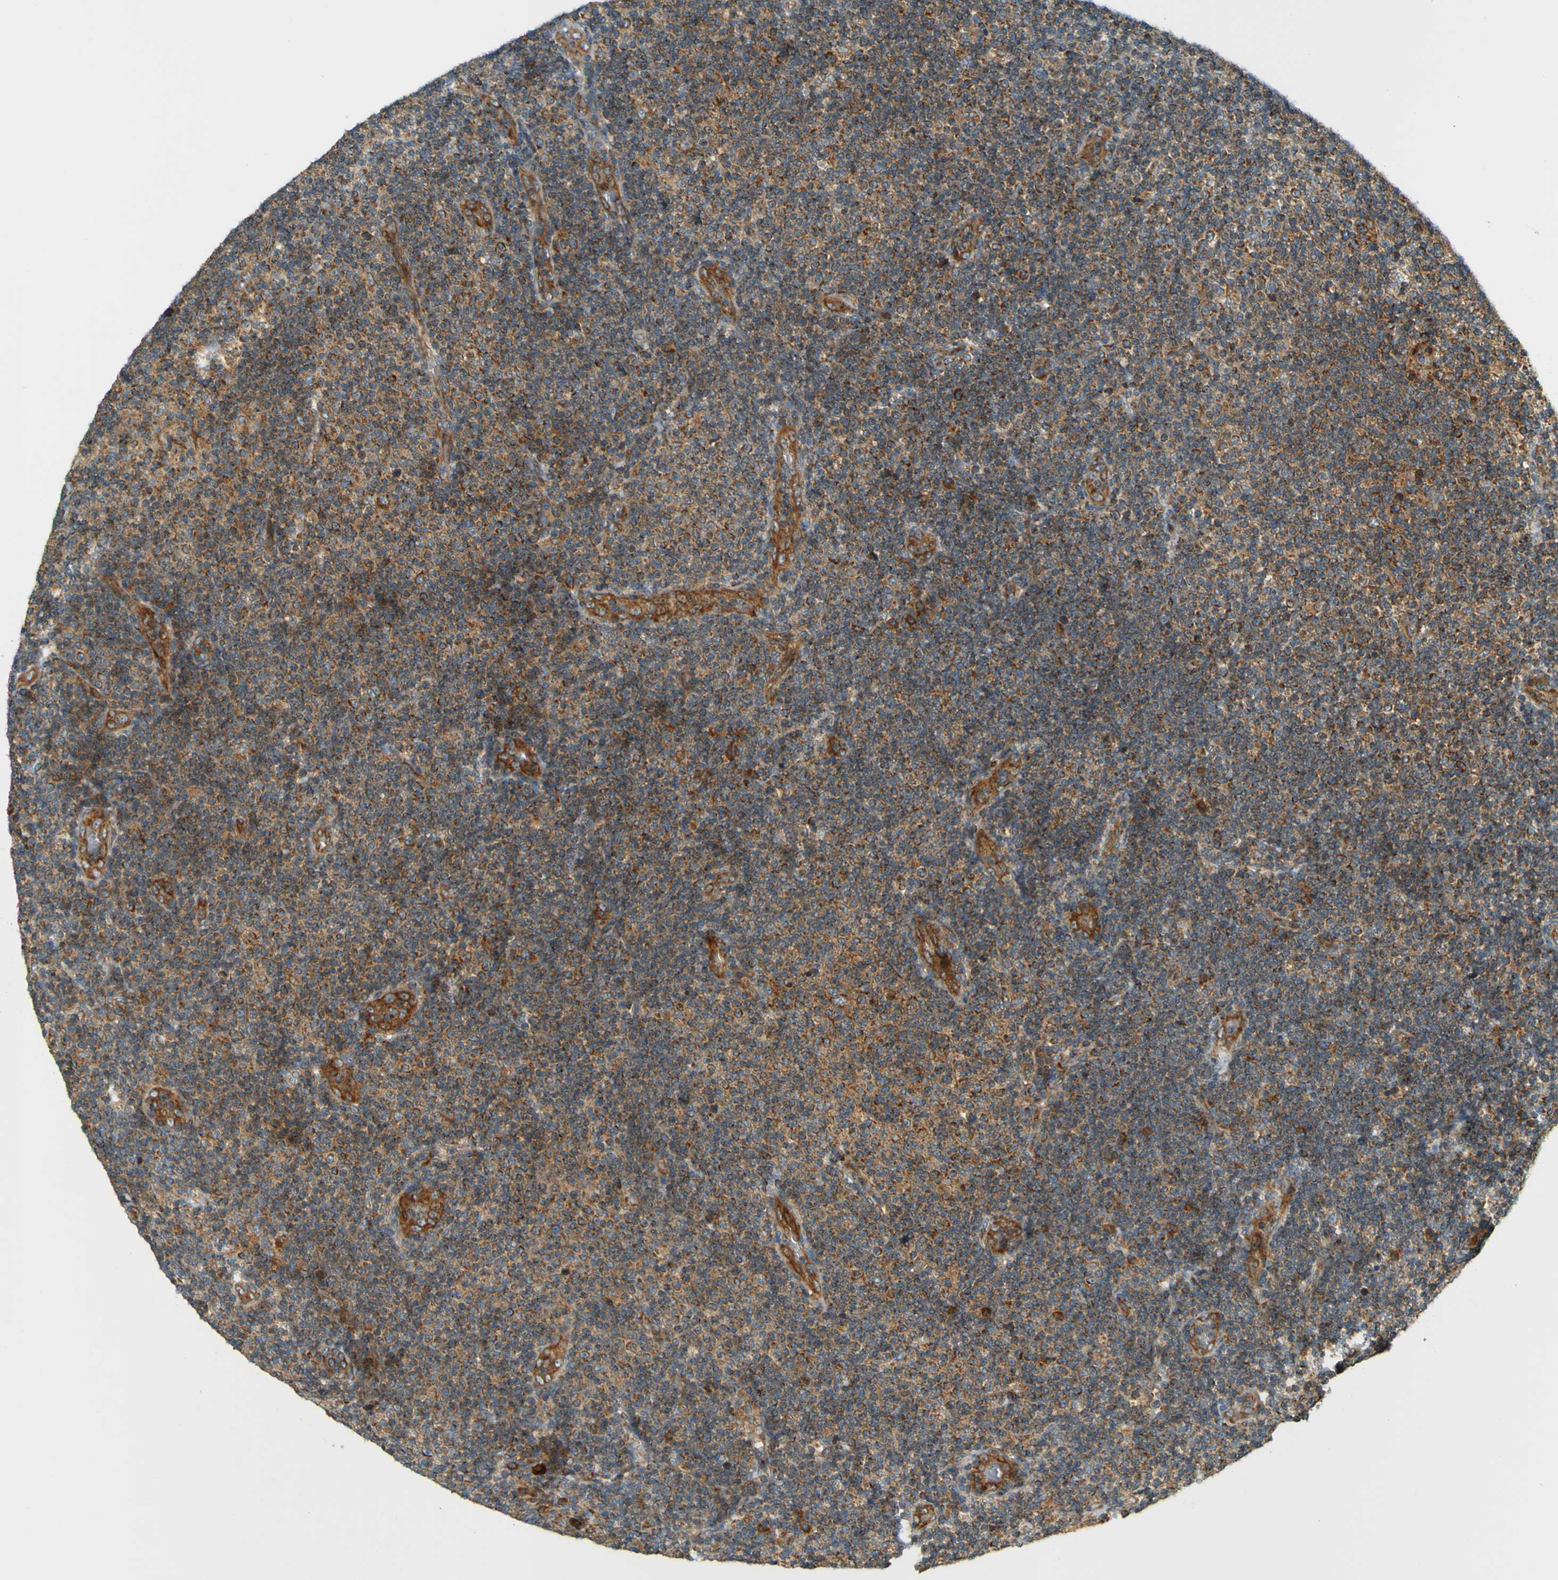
{"staining": {"intensity": "strong", "quantity": "25%-75%", "location": "cytoplasmic/membranous"}, "tissue": "lymphoma", "cell_type": "Tumor cells", "image_type": "cancer", "snomed": [{"axis": "morphology", "description": "Malignant lymphoma, non-Hodgkin's type, Low grade"}, {"axis": "topography", "description": "Lymph node"}], "caption": "This photomicrograph reveals immunohistochemistry staining of human lymphoma, with high strong cytoplasmic/membranous expression in approximately 25%-75% of tumor cells.", "gene": "DNAJC5", "patient": {"sex": "male", "age": 83}}